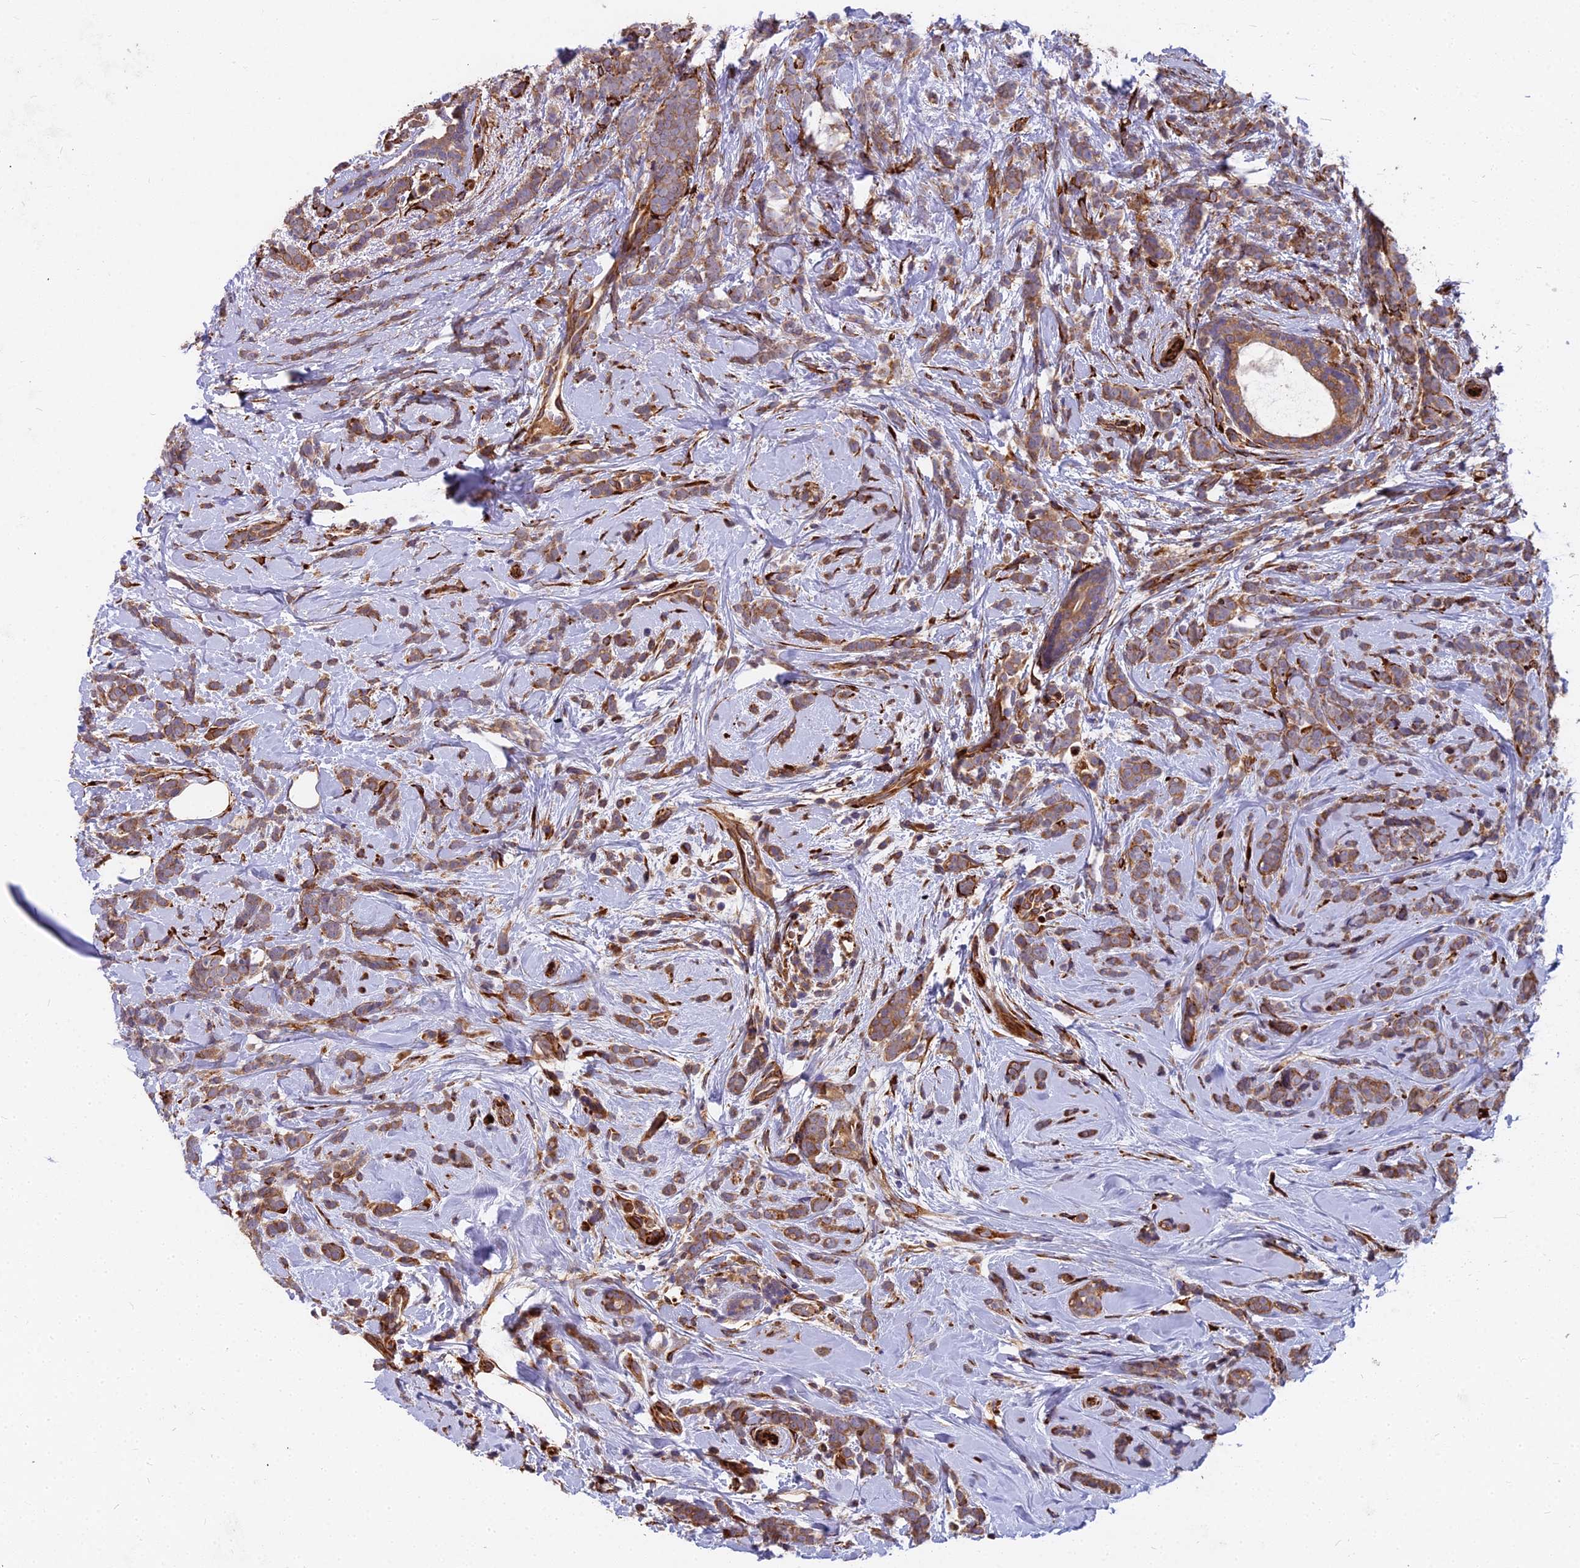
{"staining": {"intensity": "moderate", "quantity": "25%-75%", "location": "cytoplasmic/membranous"}, "tissue": "breast cancer", "cell_type": "Tumor cells", "image_type": "cancer", "snomed": [{"axis": "morphology", "description": "Lobular carcinoma"}, {"axis": "topography", "description": "Breast"}], "caption": "An image of human lobular carcinoma (breast) stained for a protein displays moderate cytoplasmic/membranous brown staining in tumor cells.", "gene": "NDUFAF7", "patient": {"sex": "female", "age": 58}}